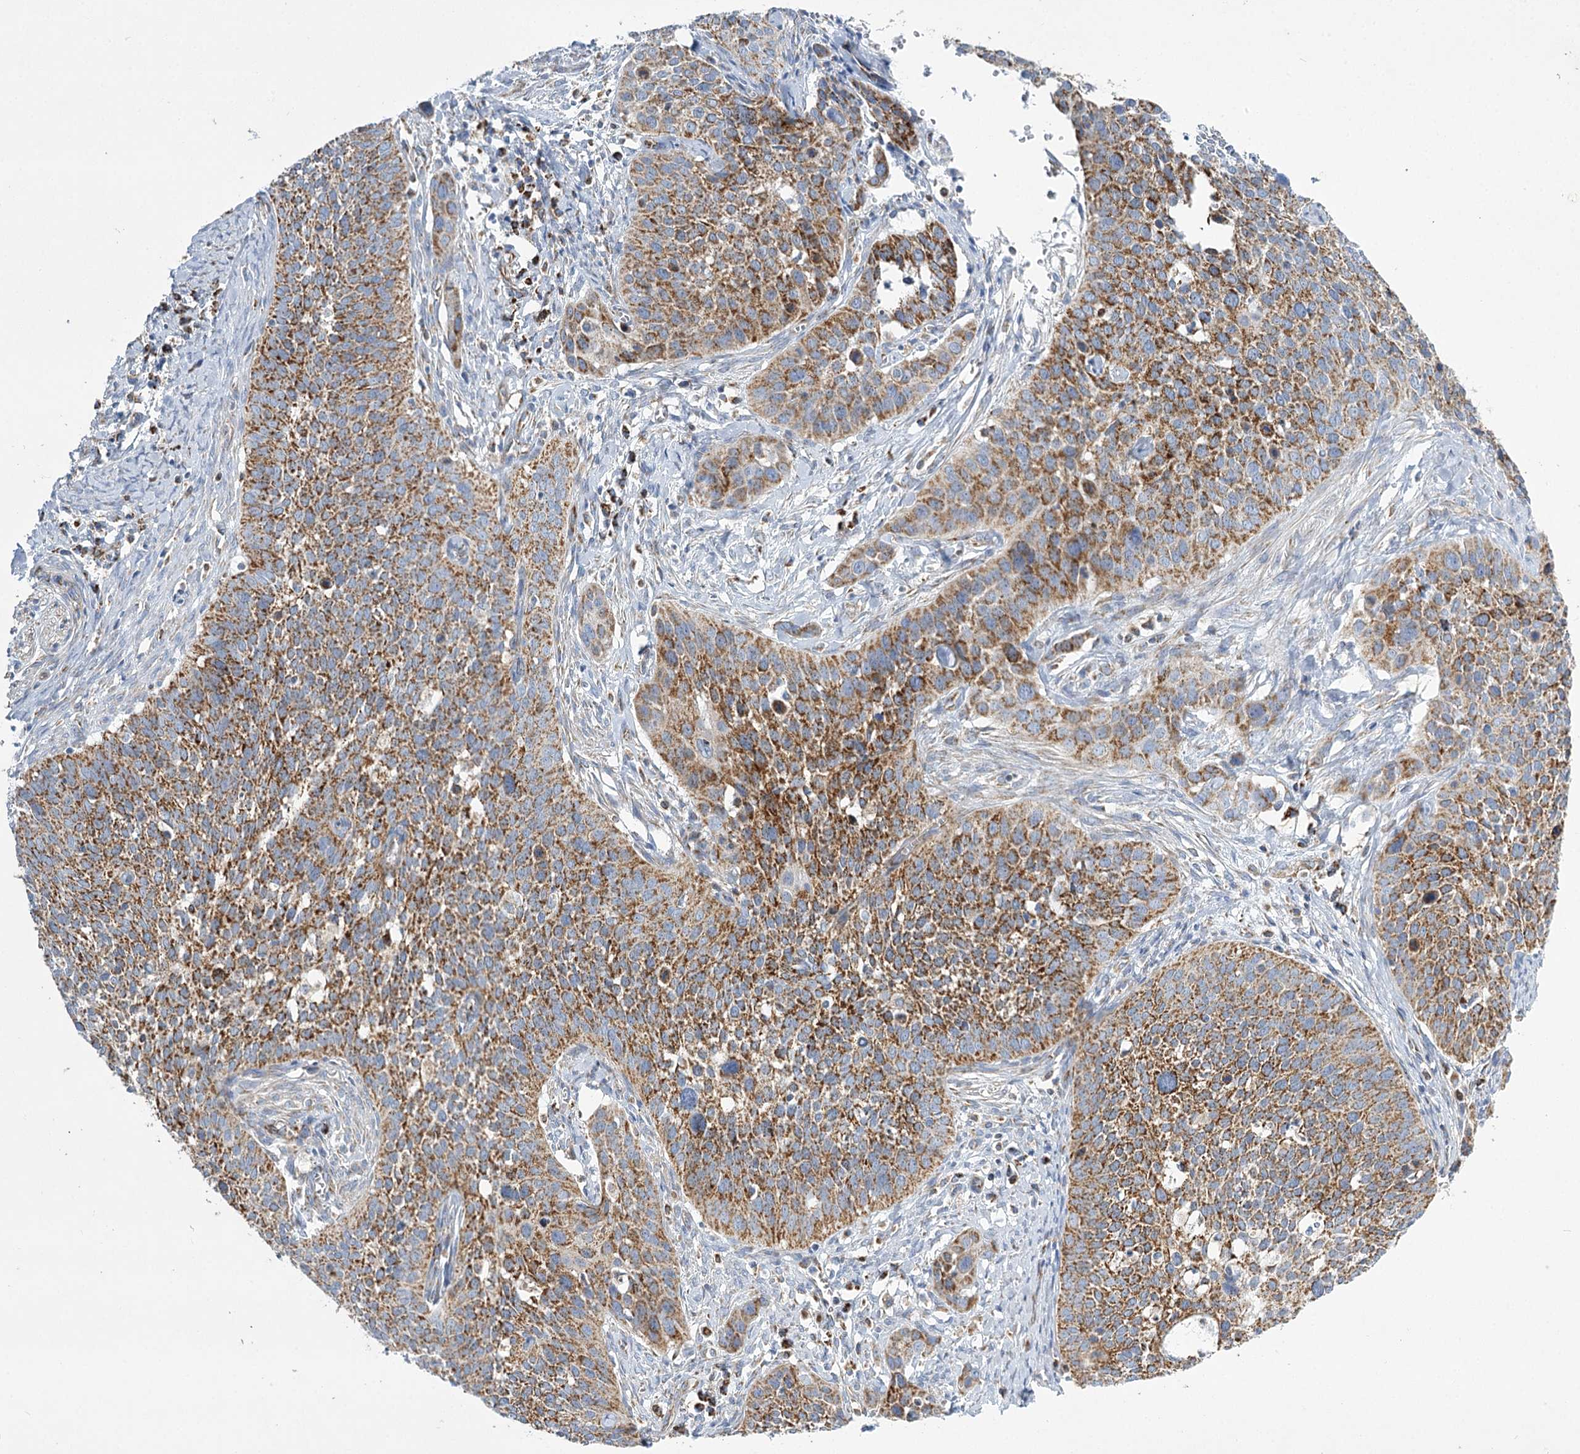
{"staining": {"intensity": "strong", "quantity": ">75%", "location": "cytoplasmic/membranous"}, "tissue": "cervical cancer", "cell_type": "Tumor cells", "image_type": "cancer", "snomed": [{"axis": "morphology", "description": "Squamous cell carcinoma, NOS"}, {"axis": "topography", "description": "Cervix"}], "caption": "Immunohistochemical staining of cervical cancer (squamous cell carcinoma) displays high levels of strong cytoplasmic/membranous staining in approximately >75% of tumor cells.", "gene": "DHTKD1", "patient": {"sex": "female", "age": 34}}